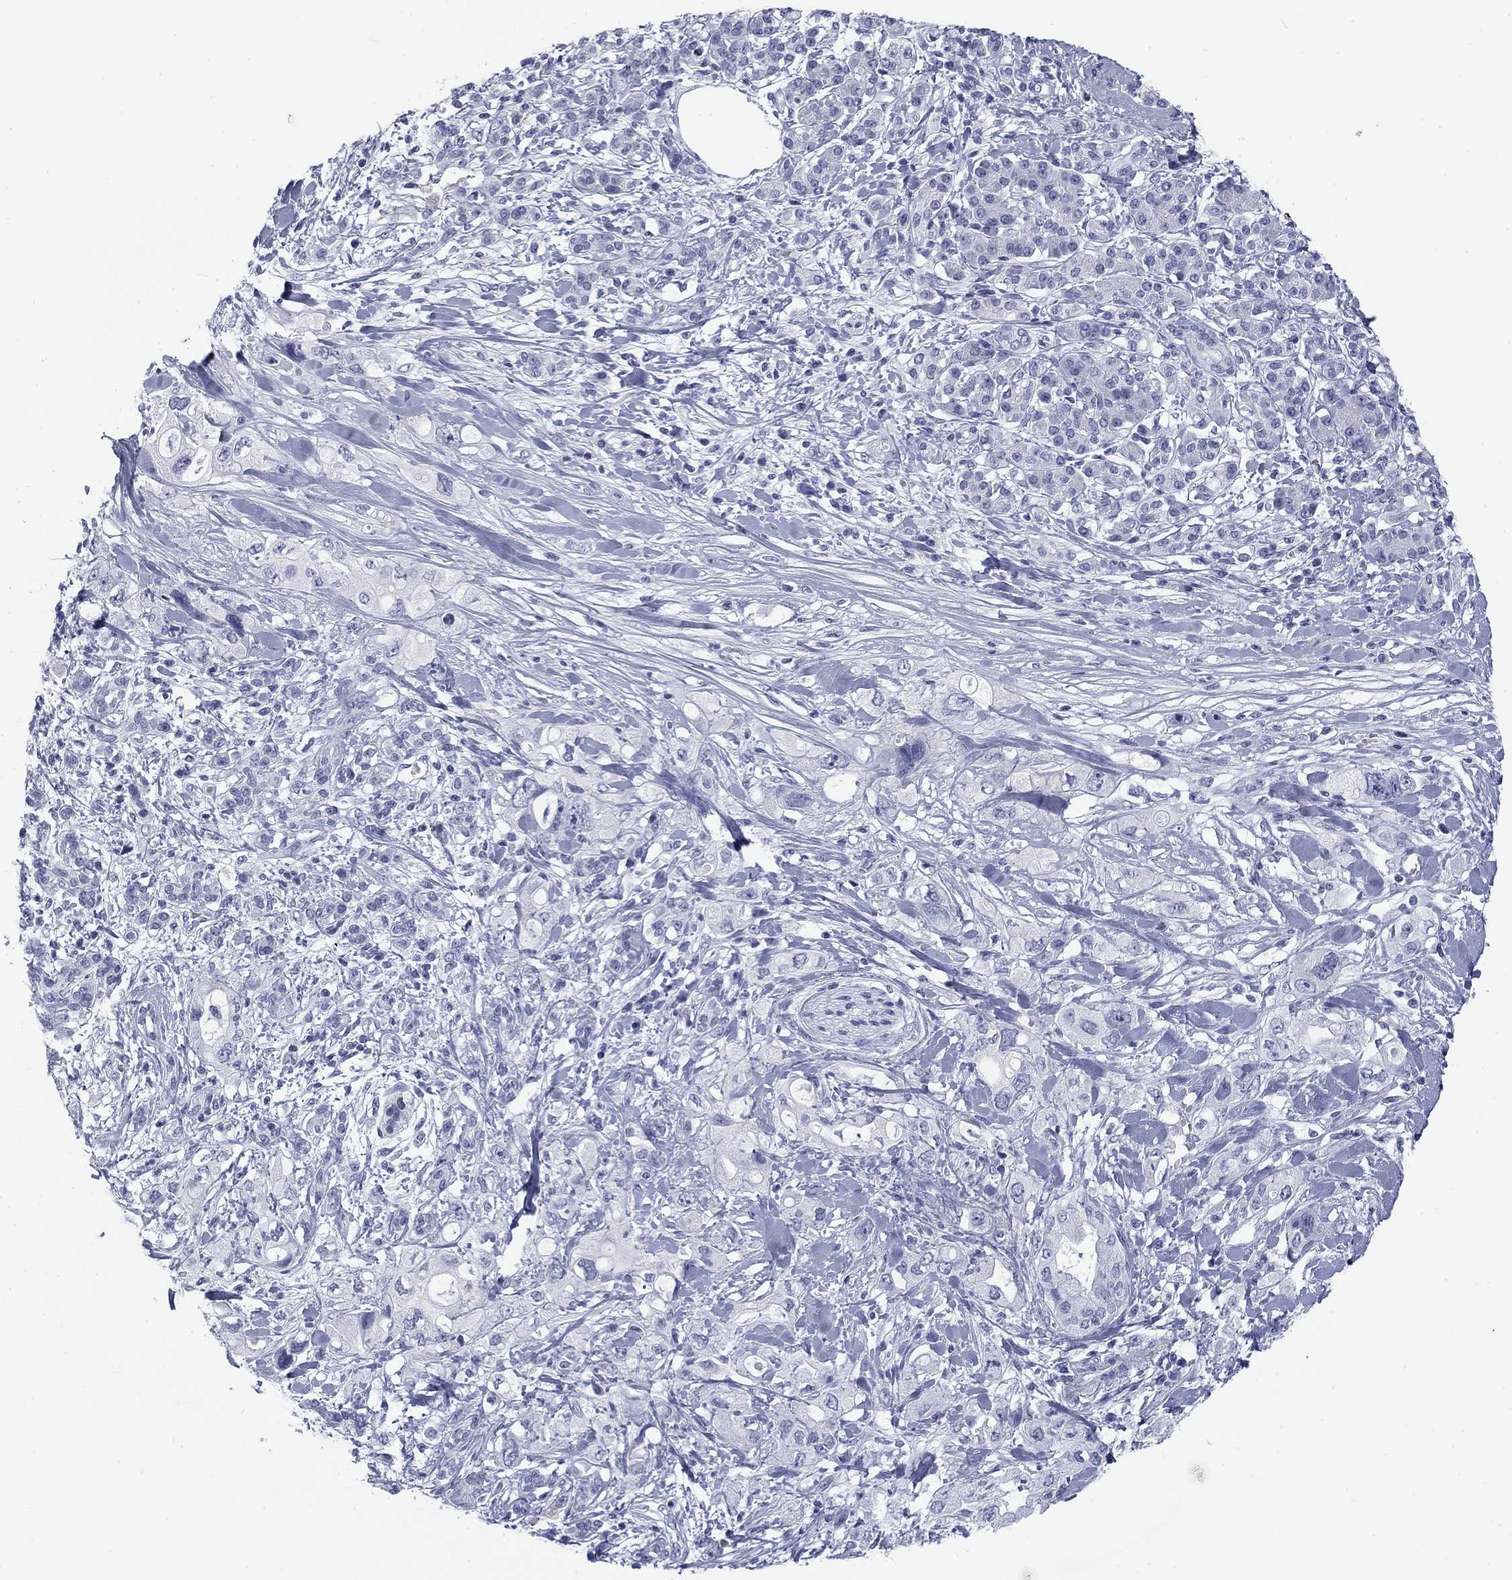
{"staining": {"intensity": "negative", "quantity": "none", "location": "none"}, "tissue": "pancreatic cancer", "cell_type": "Tumor cells", "image_type": "cancer", "snomed": [{"axis": "morphology", "description": "Adenocarcinoma, NOS"}, {"axis": "topography", "description": "Pancreas"}], "caption": "A photomicrograph of adenocarcinoma (pancreatic) stained for a protein reveals no brown staining in tumor cells.", "gene": "CALB1", "patient": {"sex": "female", "age": 56}}